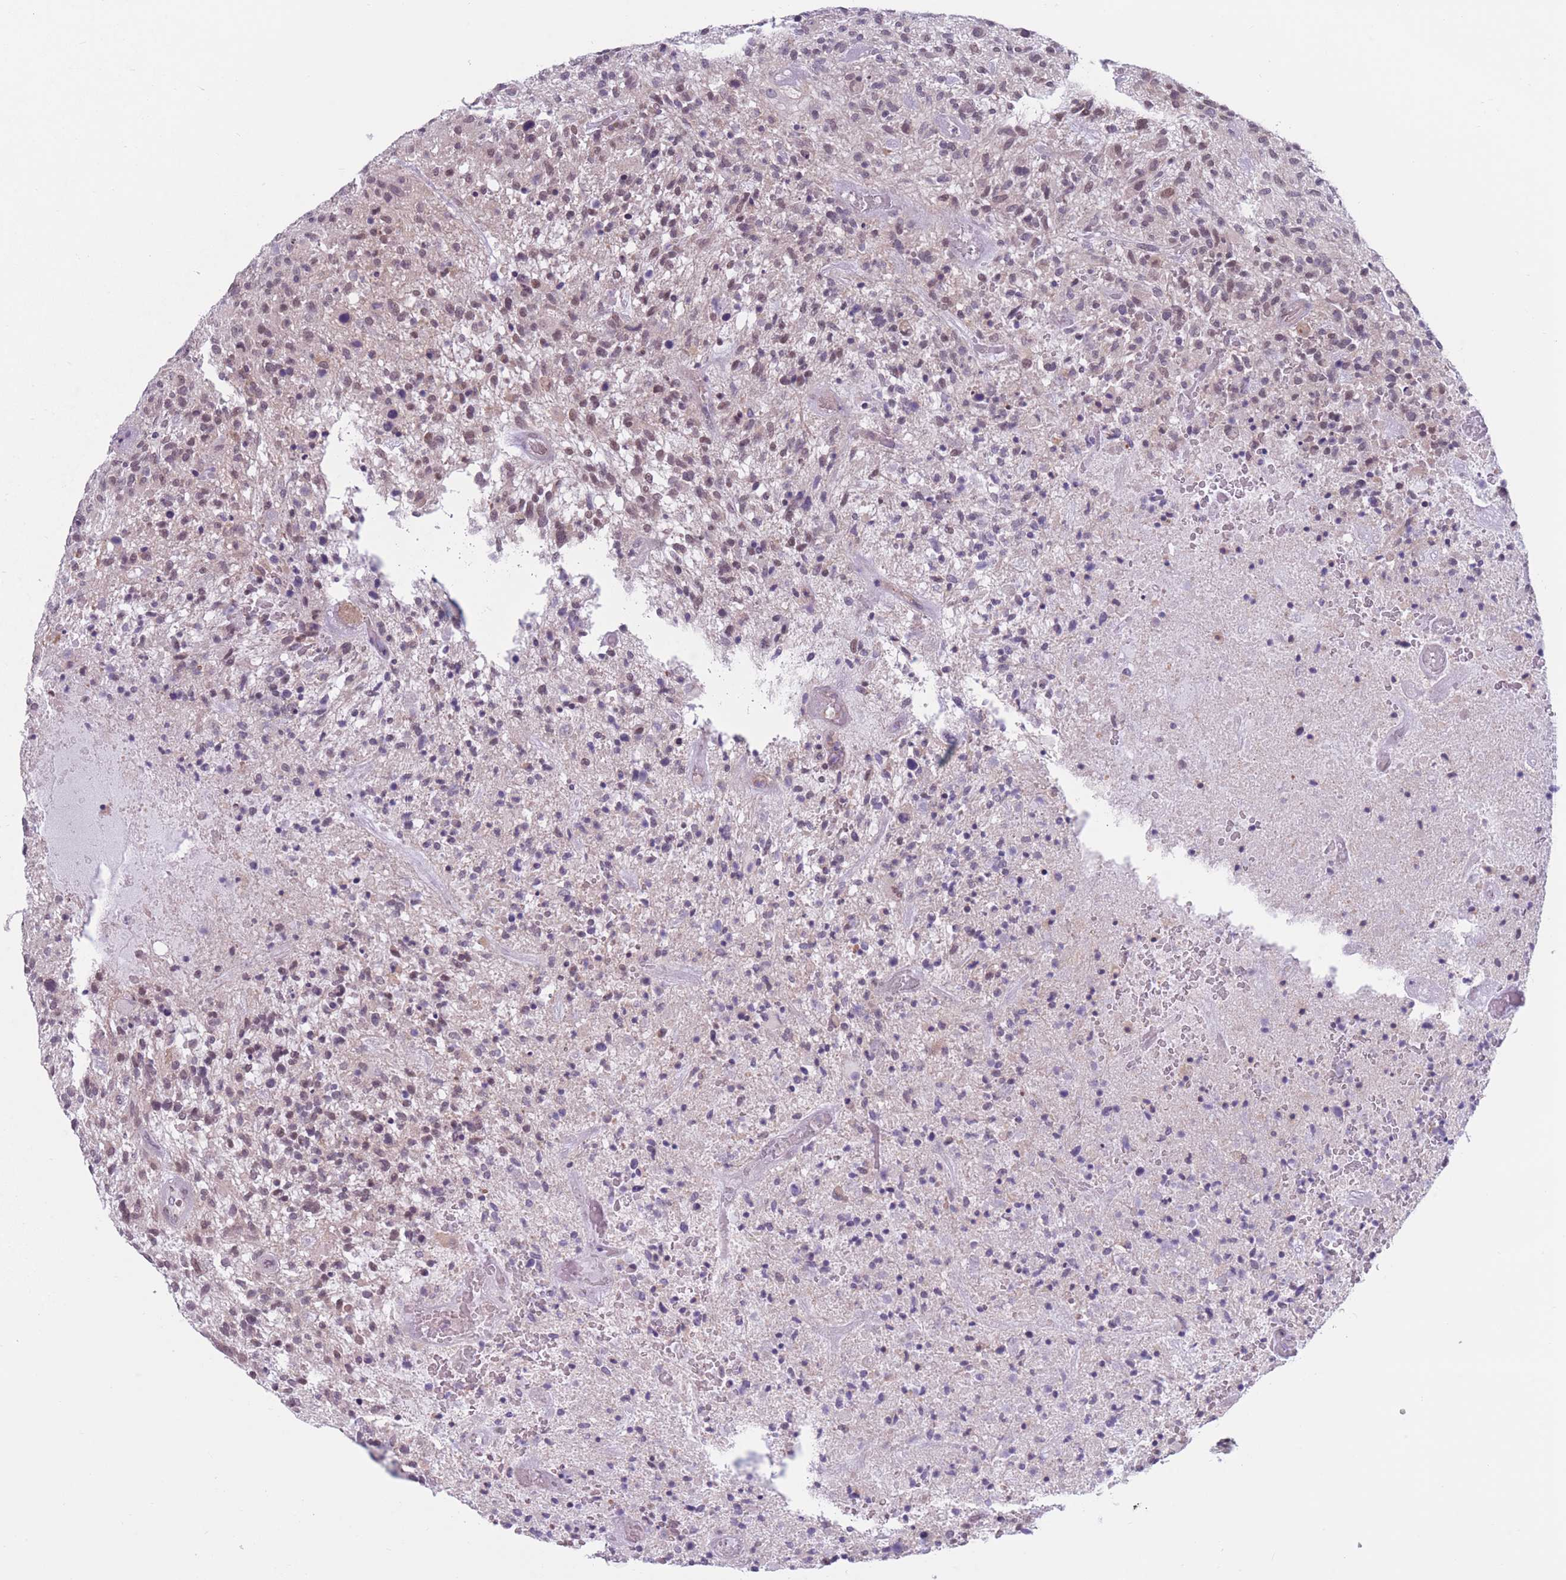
{"staining": {"intensity": "negative", "quantity": "none", "location": "none"}, "tissue": "glioma", "cell_type": "Tumor cells", "image_type": "cancer", "snomed": [{"axis": "morphology", "description": "Glioma, malignant, High grade"}, {"axis": "topography", "description": "Brain"}], "caption": "A photomicrograph of malignant glioma (high-grade) stained for a protein demonstrates no brown staining in tumor cells. (Brightfield microscopy of DAB immunohistochemistry at high magnification).", "gene": "PODXL", "patient": {"sex": "male", "age": 47}}